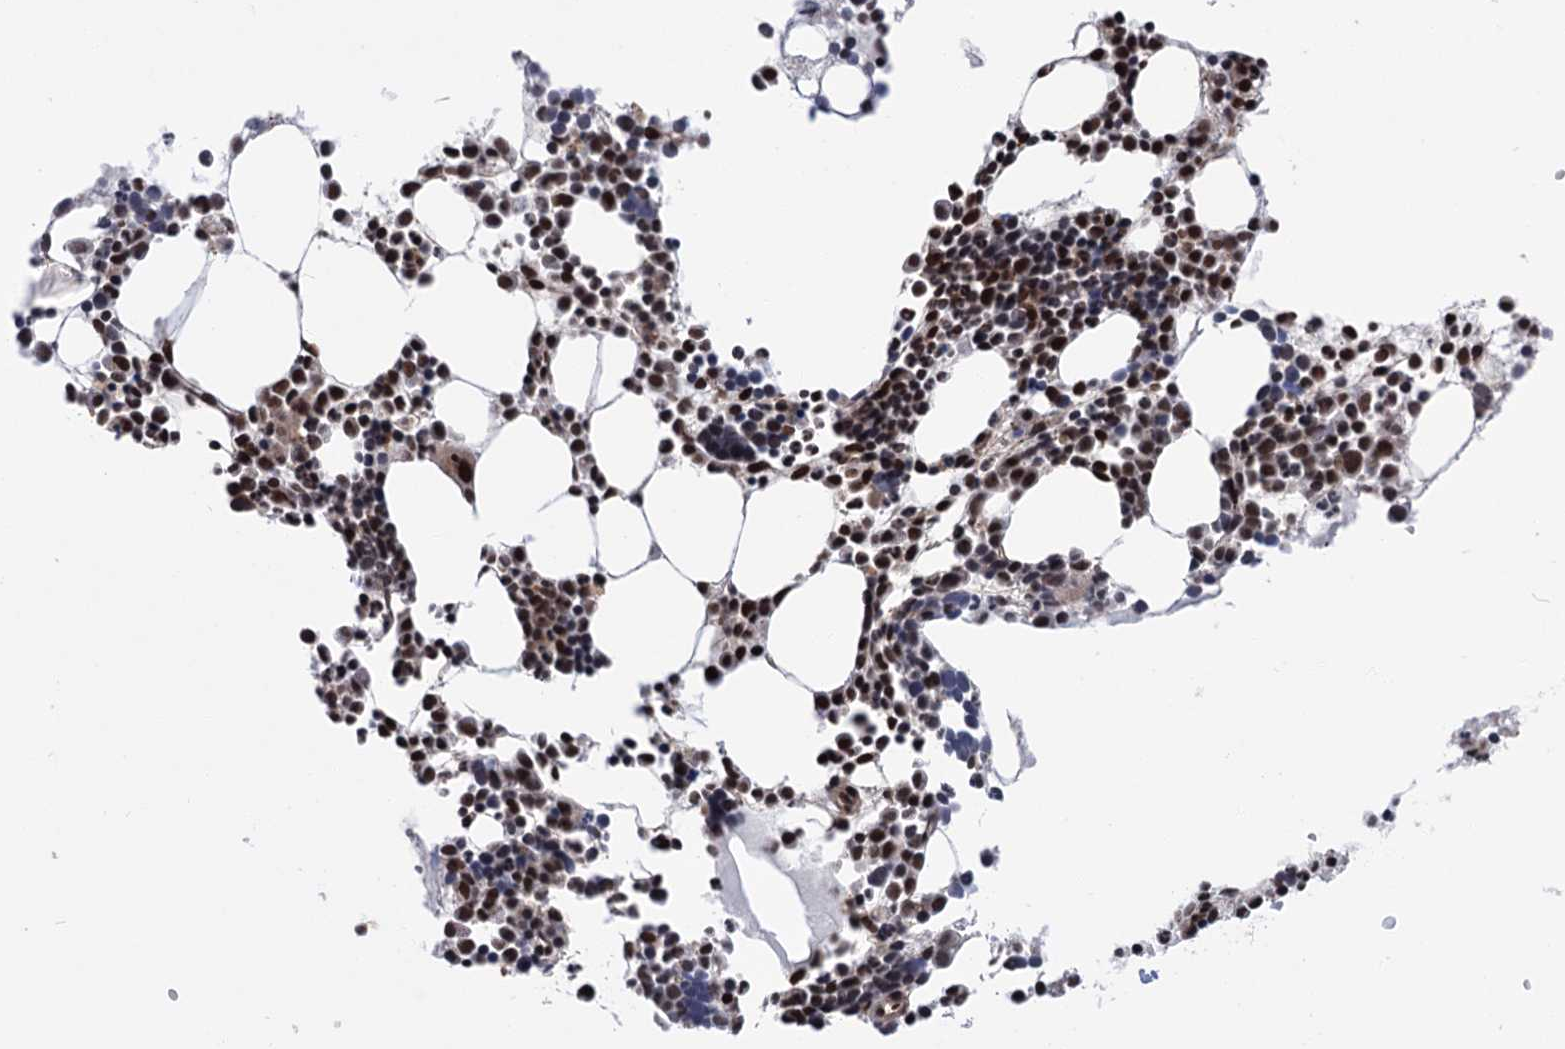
{"staining": {"intensity": "strong", "quantity": "25%-75%", "location": "nuclear"}, "tissue": "bone marrow", "cell_type": "Hematopoietic cells", "image_type": "normal", "snomed": [{"axis": "morphology", "description": "Normal tissue, NOS"}, {"axis": "topography", "description": "Bone marrow"}], "caption": "Immunohistochemical staining of unremarkable bone marrow displays high levels of strong nuclear staining in approximately 25%-75% of hematopoietic cells. (Stains: DAB in brown, nuclei in blue, Microscopy: brightfield microscopy at high magnification).", "gene": "MAML1", "patient": {"sex": "female", "age": 89}}